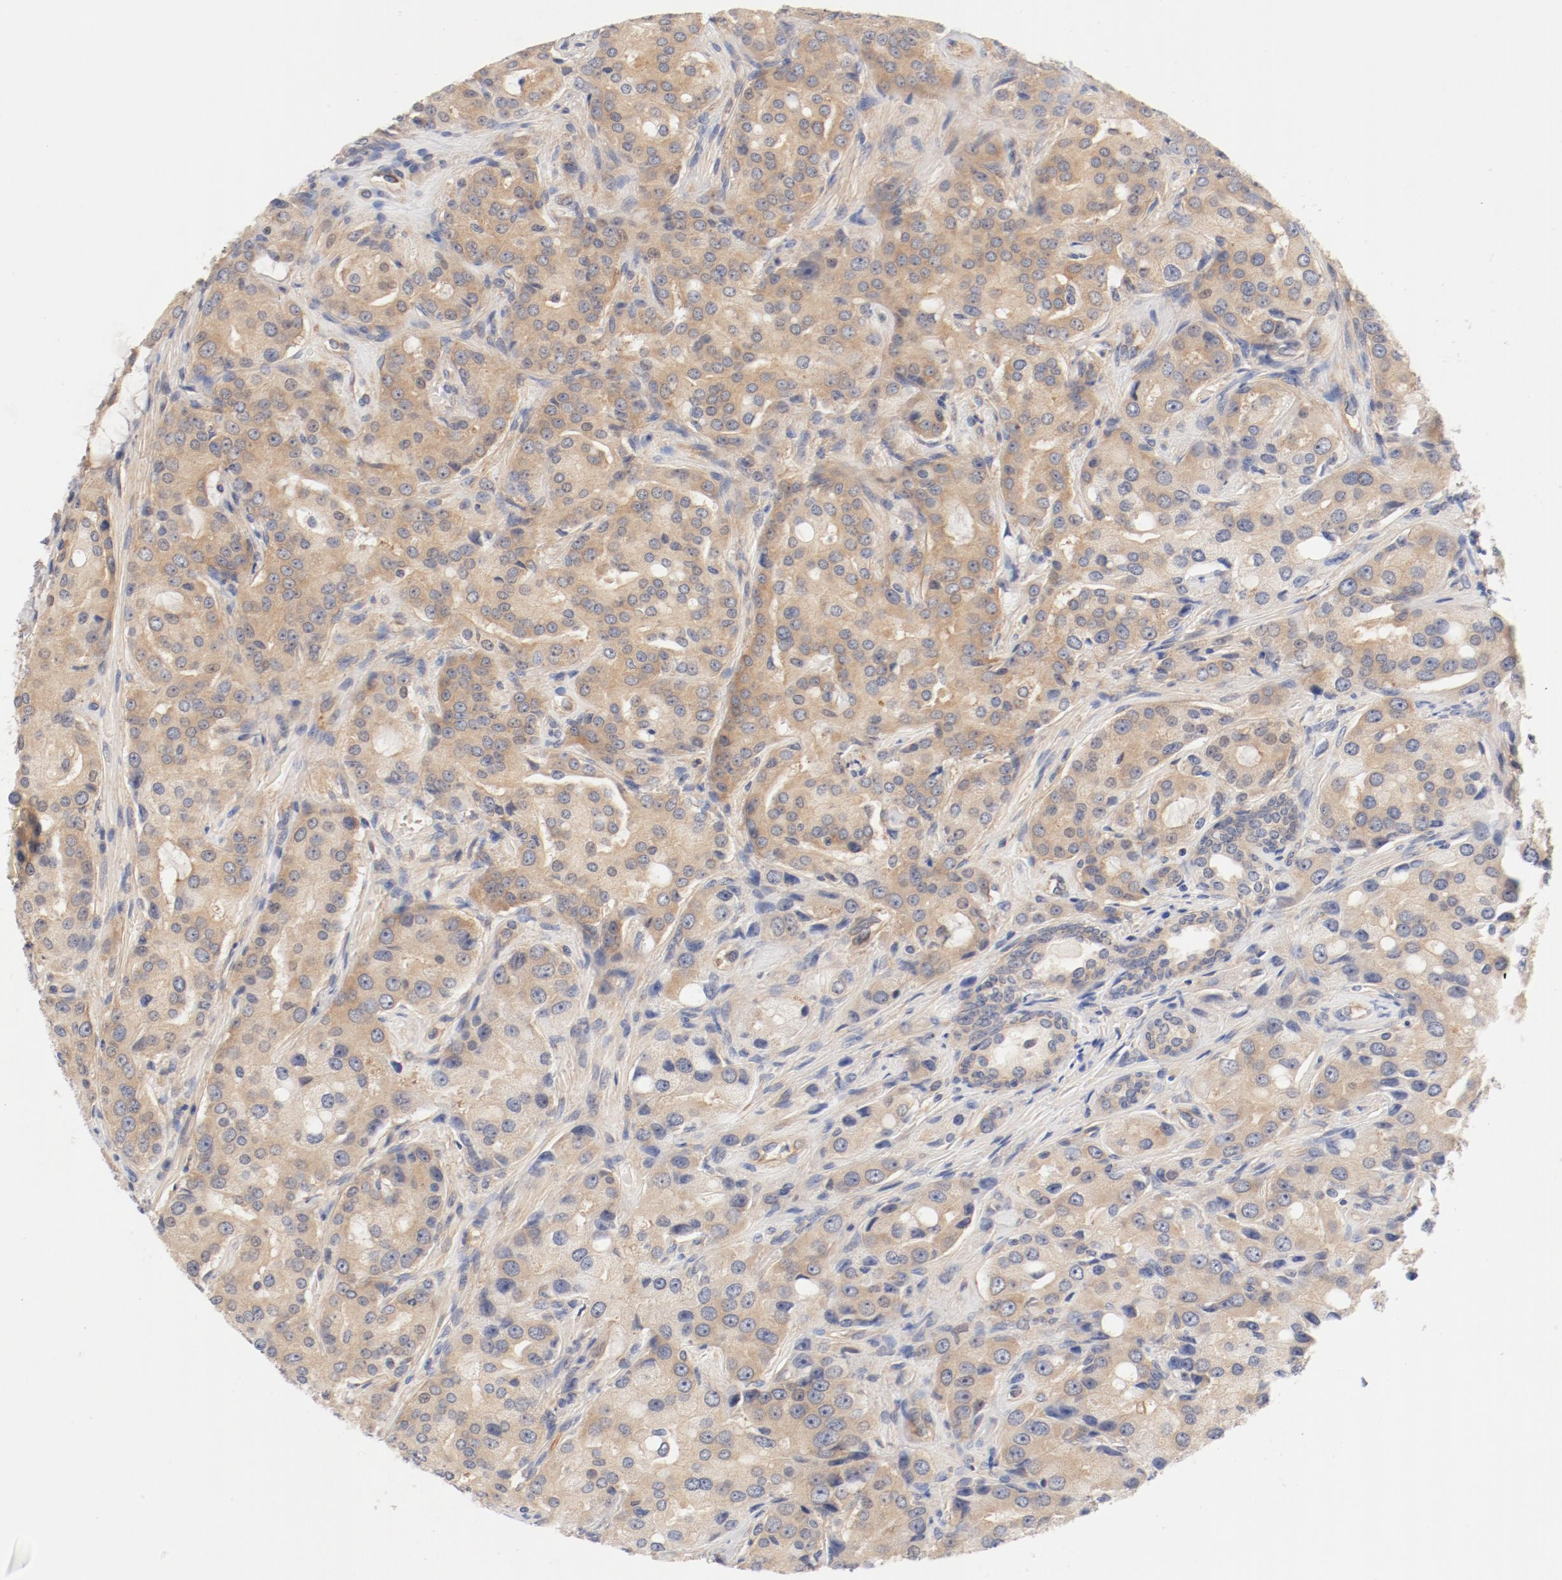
{"staining": {"intensity": "weak", "quantity": ">75%", "location": "cytoplasmic/membranous"}, "tissue": "prostate cancer", "cell_type": "Tumor cells", "image_type": "cancer", "snomed": [{"axis": "morphology", "description": "Adenocarcinoma, High grade"}, {"axis": "topography", "description": "Prostate"}], "caption": "Protein expression analysis of prostate adenocarcinoma (high-grade) exhibits weak cytoplasmic/membranous expression in about >75% of tumor cells.", "gene": "DYNC1H1", "patient": {"sex": "male", "age": 72}}